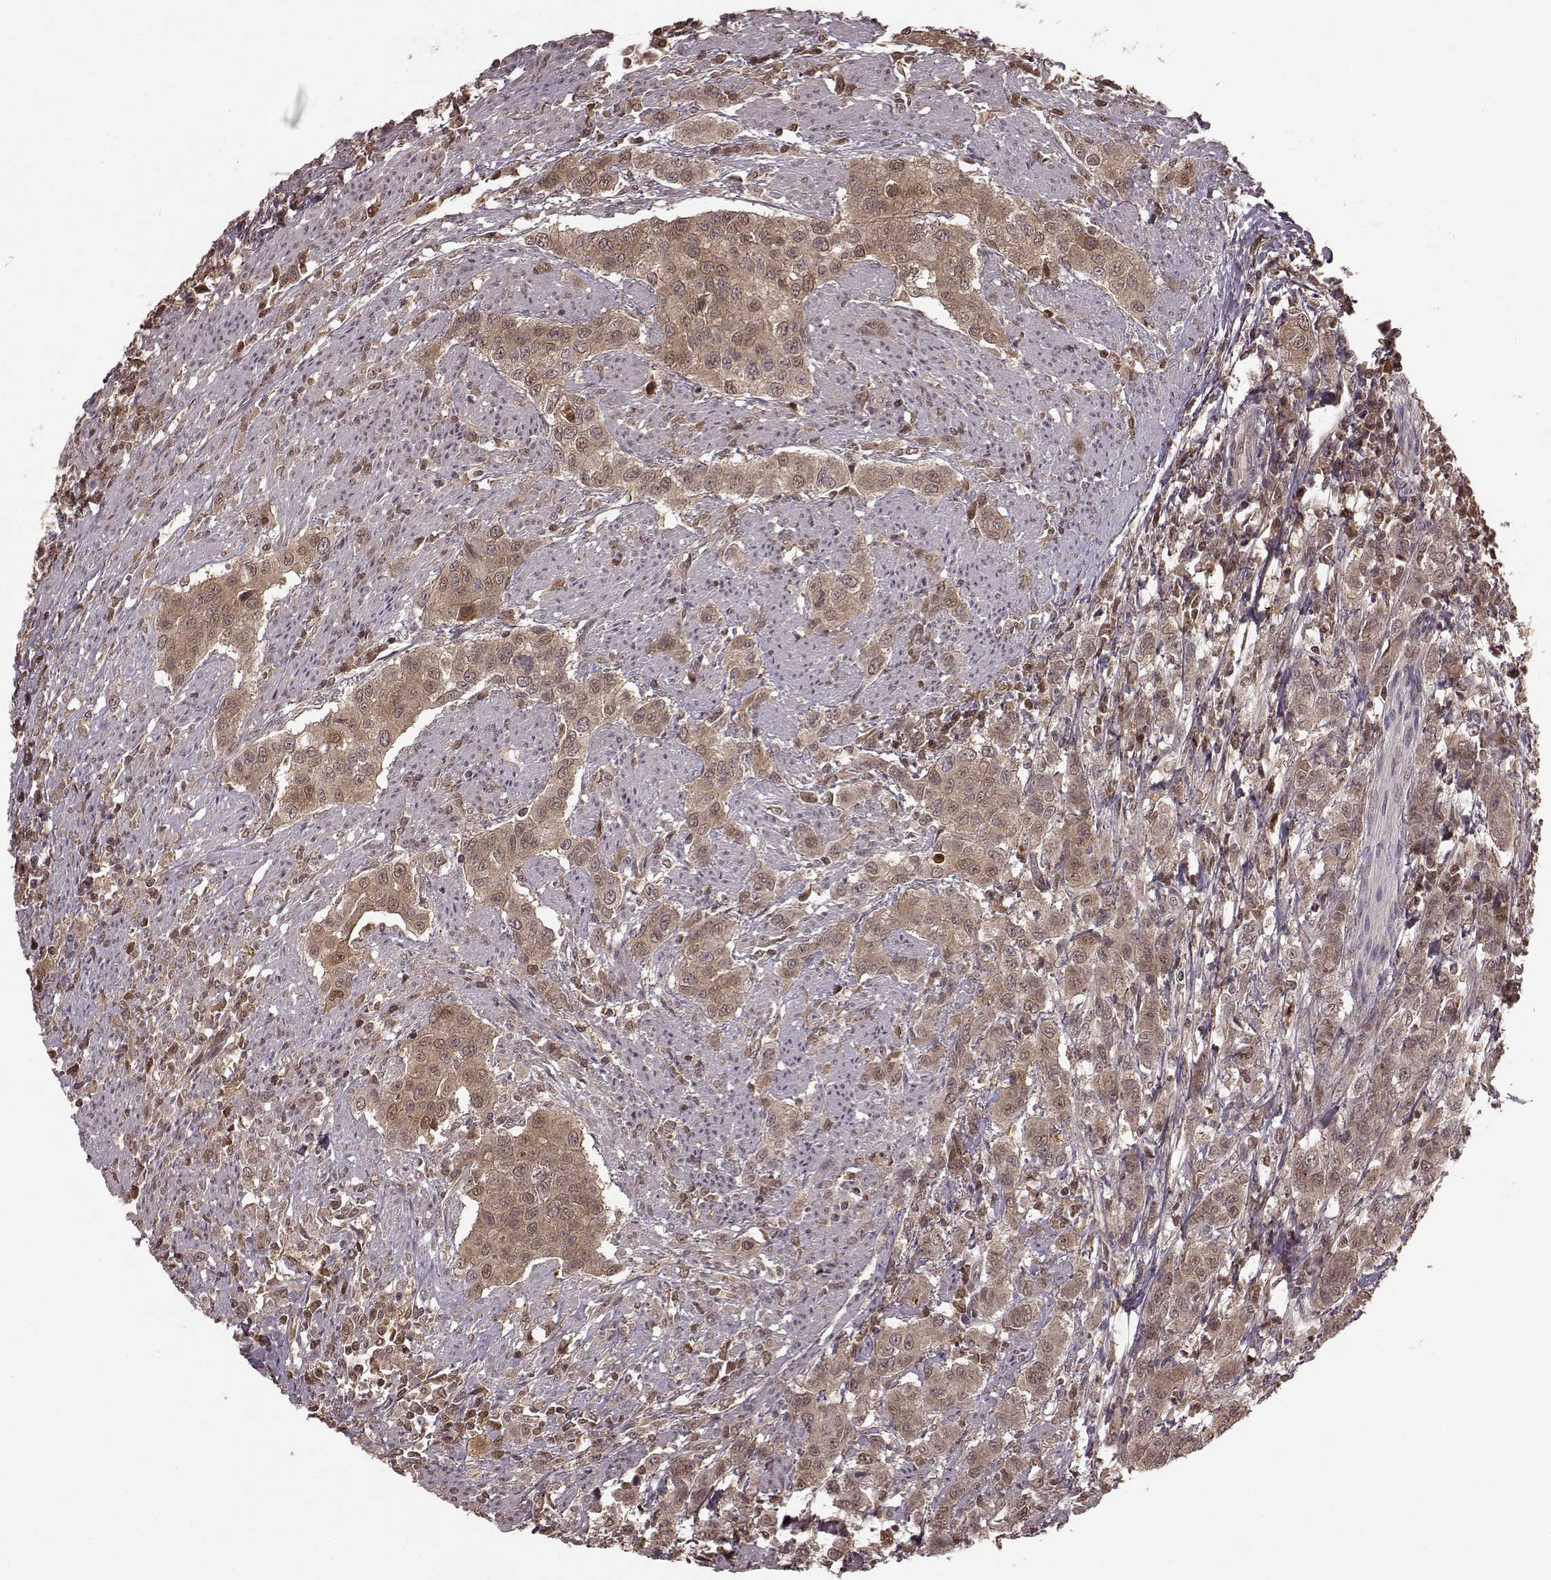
{"staining": {"intensity": "weak", "quantity": ">75%", "location": "cytoplasmic/membranous,nuclear"}, "tissue": "urothelial cancer", "cell_type": "Tumor cells", "image_type": "cancer", "snomed": [{"axis": "morphology", "description": "Urothelial carcinoma, High grade"}, {"axis": "topography", "description": "Urinary bladder"}], "caption": "Urothelial cancer stained for a protein (brown) shows weak cytoplasmic/membranous and nuclear positive staining in about >75% of tumor cells.", "gene": "GSS", "patient": {"sex": "female", "age": 58}}